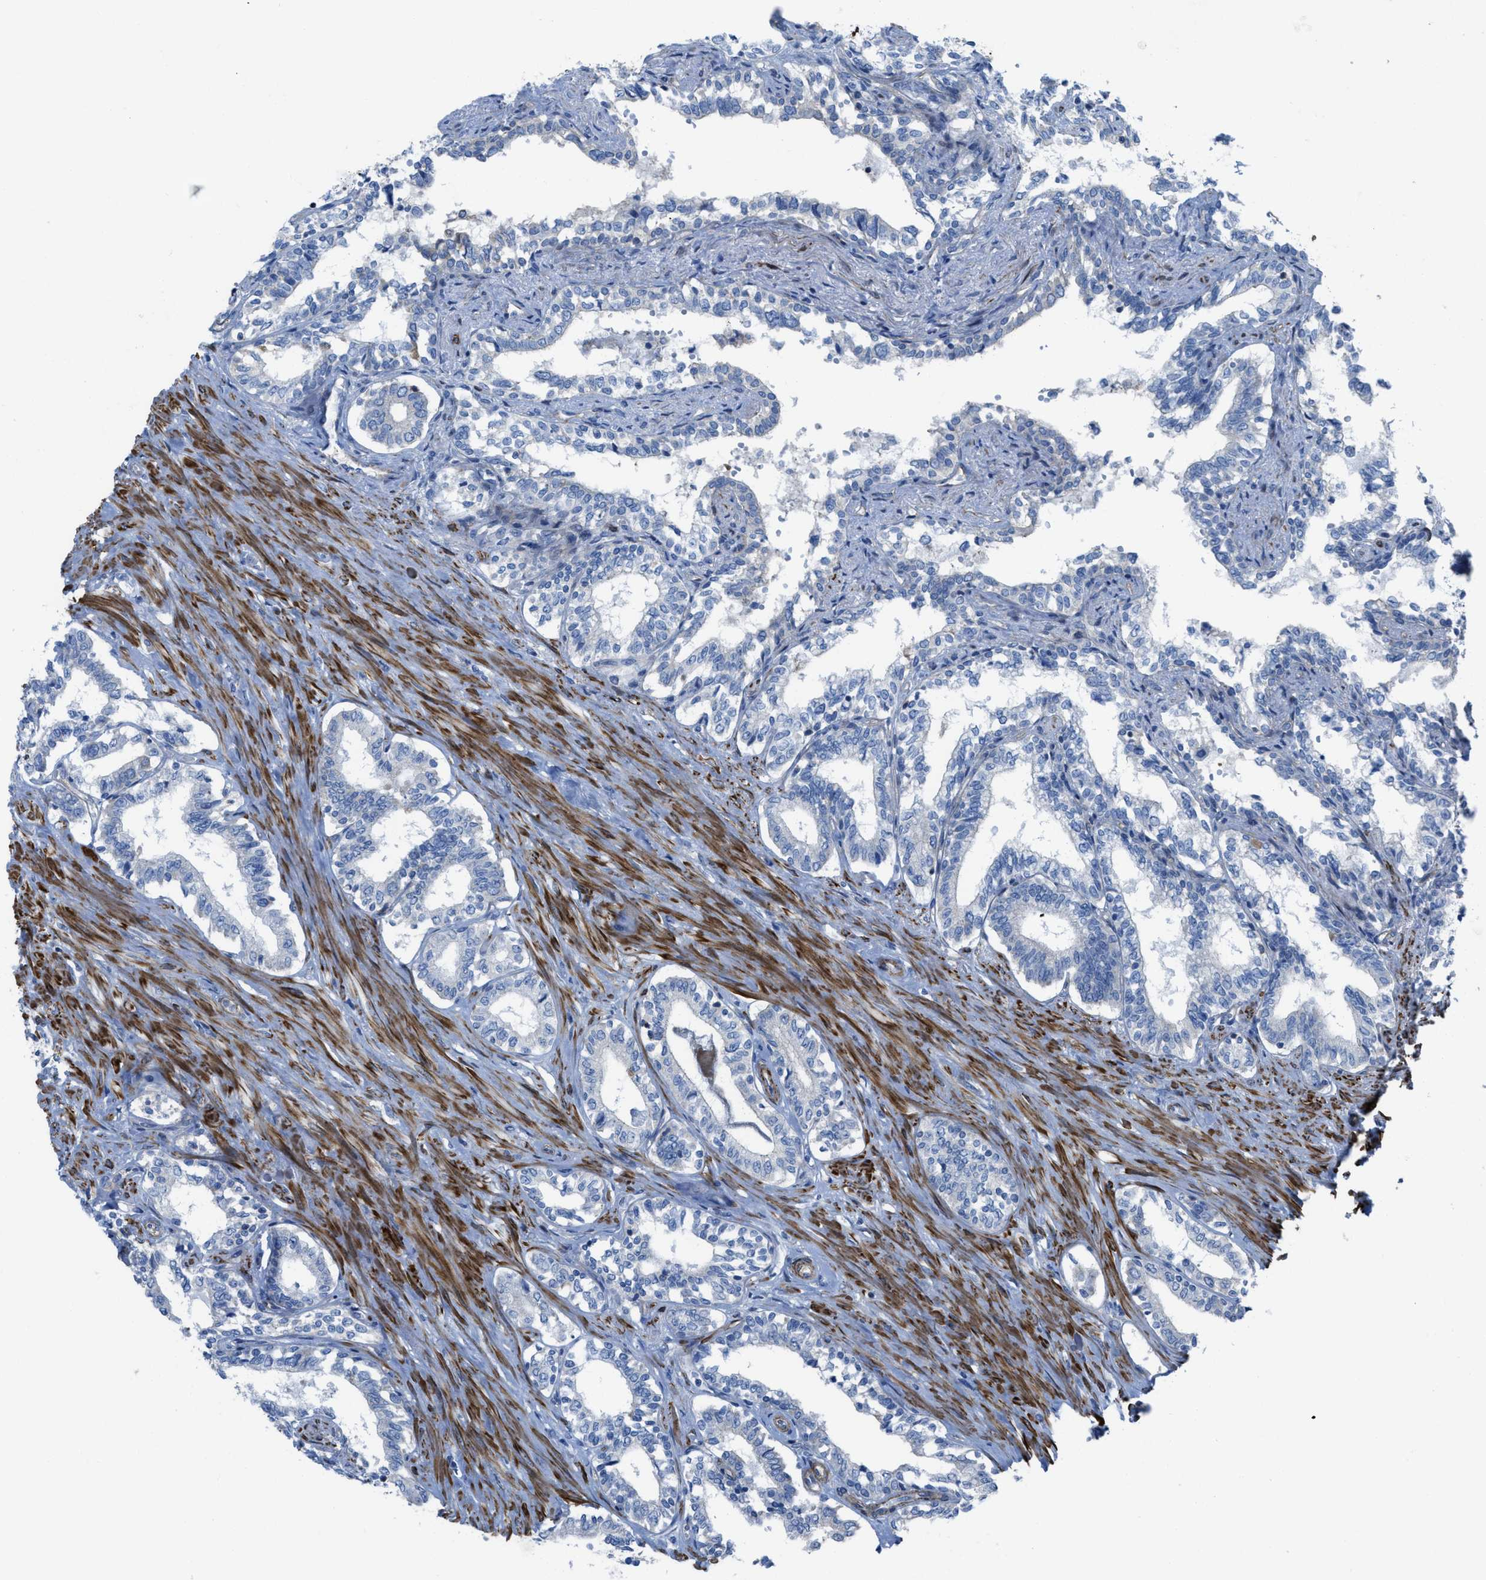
{"staining": {"intensity": "negative", "quantity": "none", "location": "none"}, "tissue": "seminal vesicle", "cell_type": "Glandular cells", "image_type": "normal", "snomed": [{"axis": "morphology", "description": "Normal tissue, NOS"}, {"axis": "morphology", "description": "Adenocarcinoma, High grade"}, {"axis": "topography", "description": "Prostate"}, {"axis": "topography", "description": "Seminal veicle"}], "caption": "A high-resolution photomicrograph shows IHC staining of normal seminal vesicle, which exhibits no significant expression in glandular cells.", "gene": "KCNH7", "patient": {"sex": "male", "age": 55}}